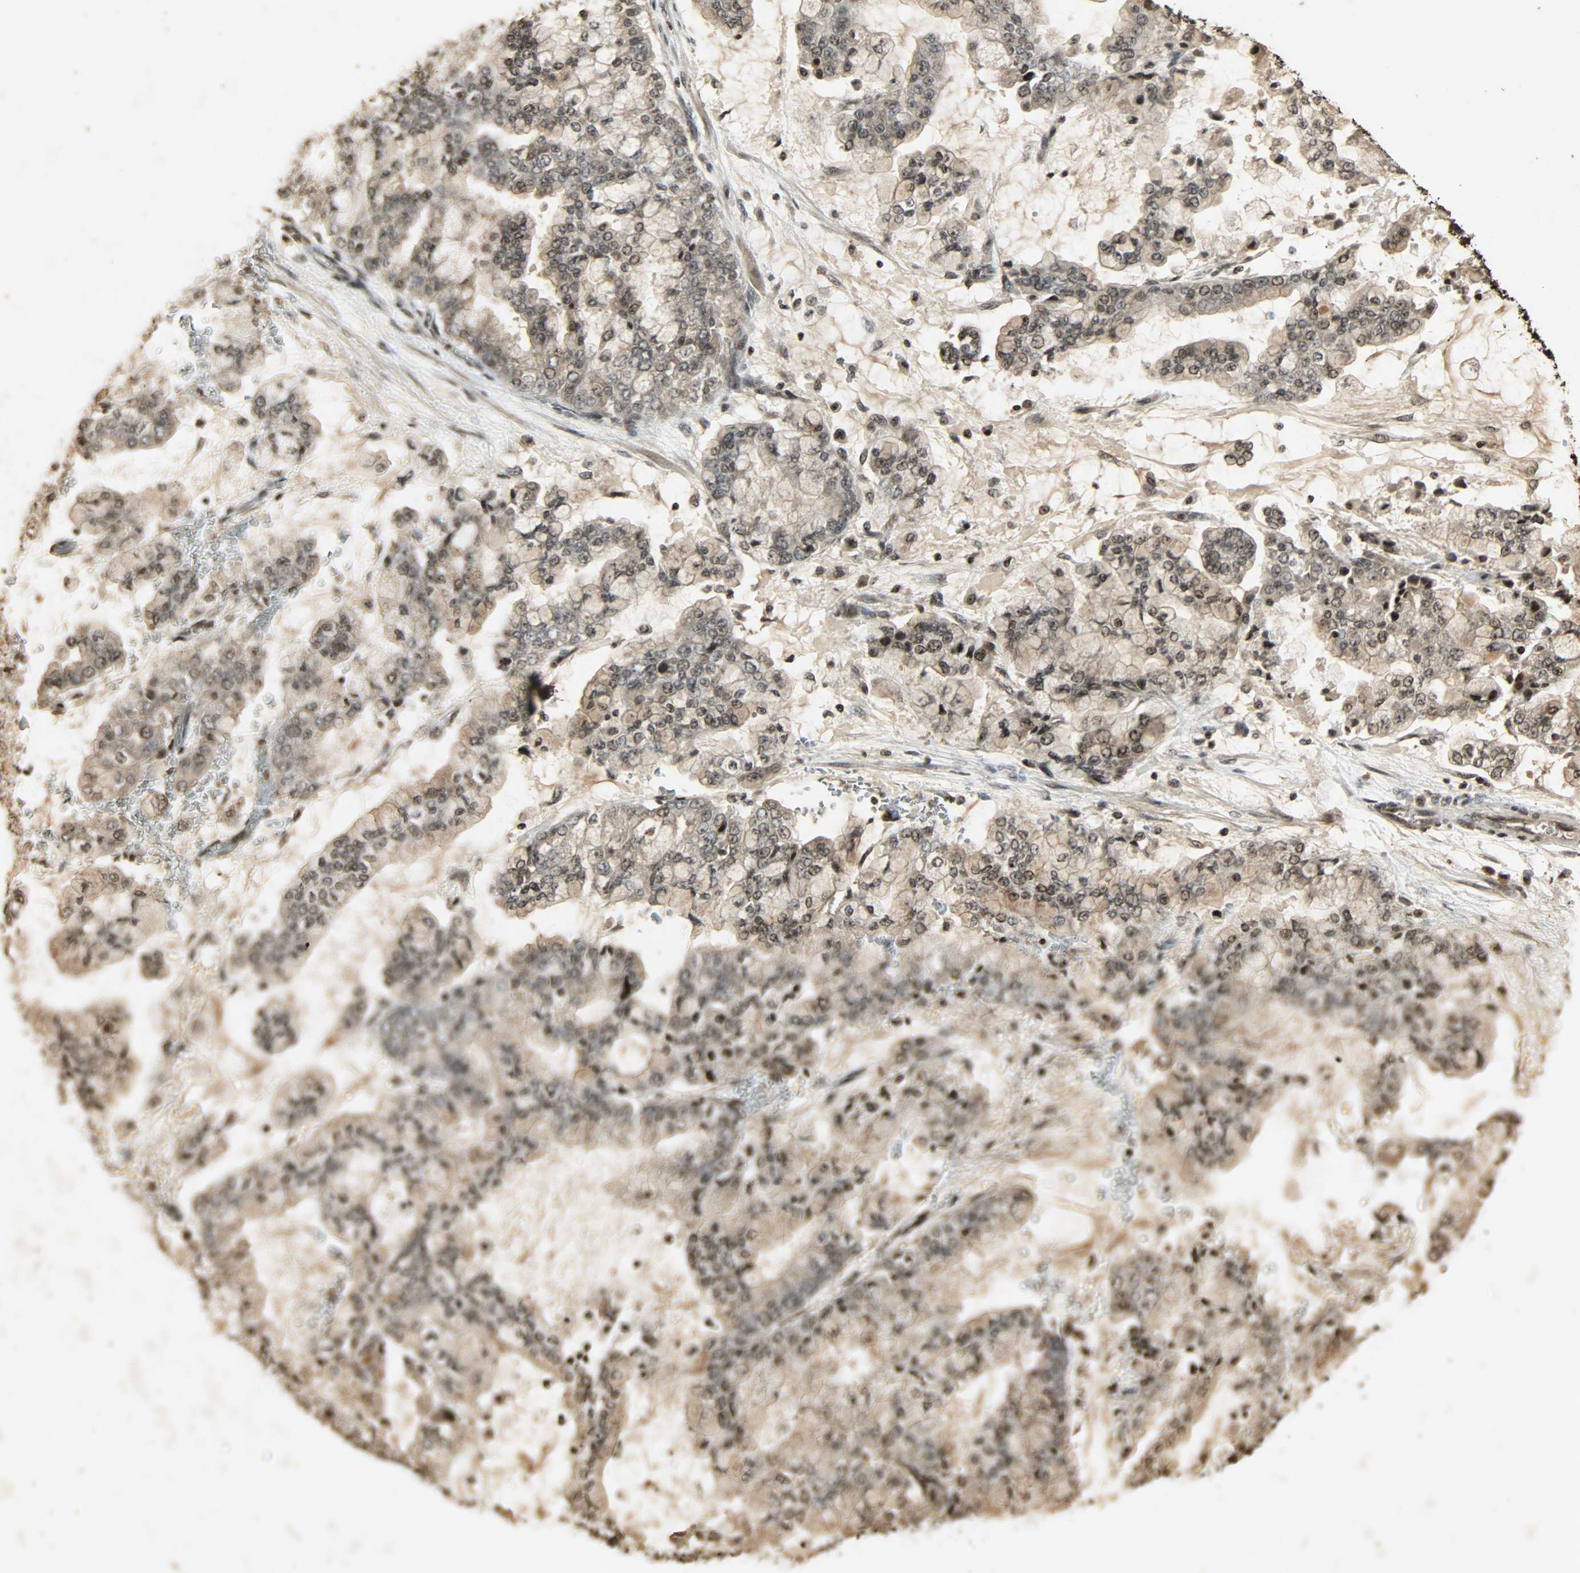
{"staining": {"intensity": "weak", "quantity": ">75%", "location": "cytoplasmic/membranous,nuclear"}, "tissue": "stomach cancer", "cell_type": "Tumor cells", "image_type": "cancer", "snomed": [{"axis": "morphology", "description": "Normal tissue, NOS"}, {"axis": "morphology", "description": "Adenocarcinoma, NOS"}, {"axis": "topography", "description": "Stomach, upper"}, {"axis": "topography", "description": "Stomach"}], "caption": "Tumor cells demonstrate low levels of weak cytoplasmic/membranous and nuclear staining in about >75% of cells in stomach cancer.", "gene": "PPP3R1", "patient": {"sex": "male", "age": 76}}